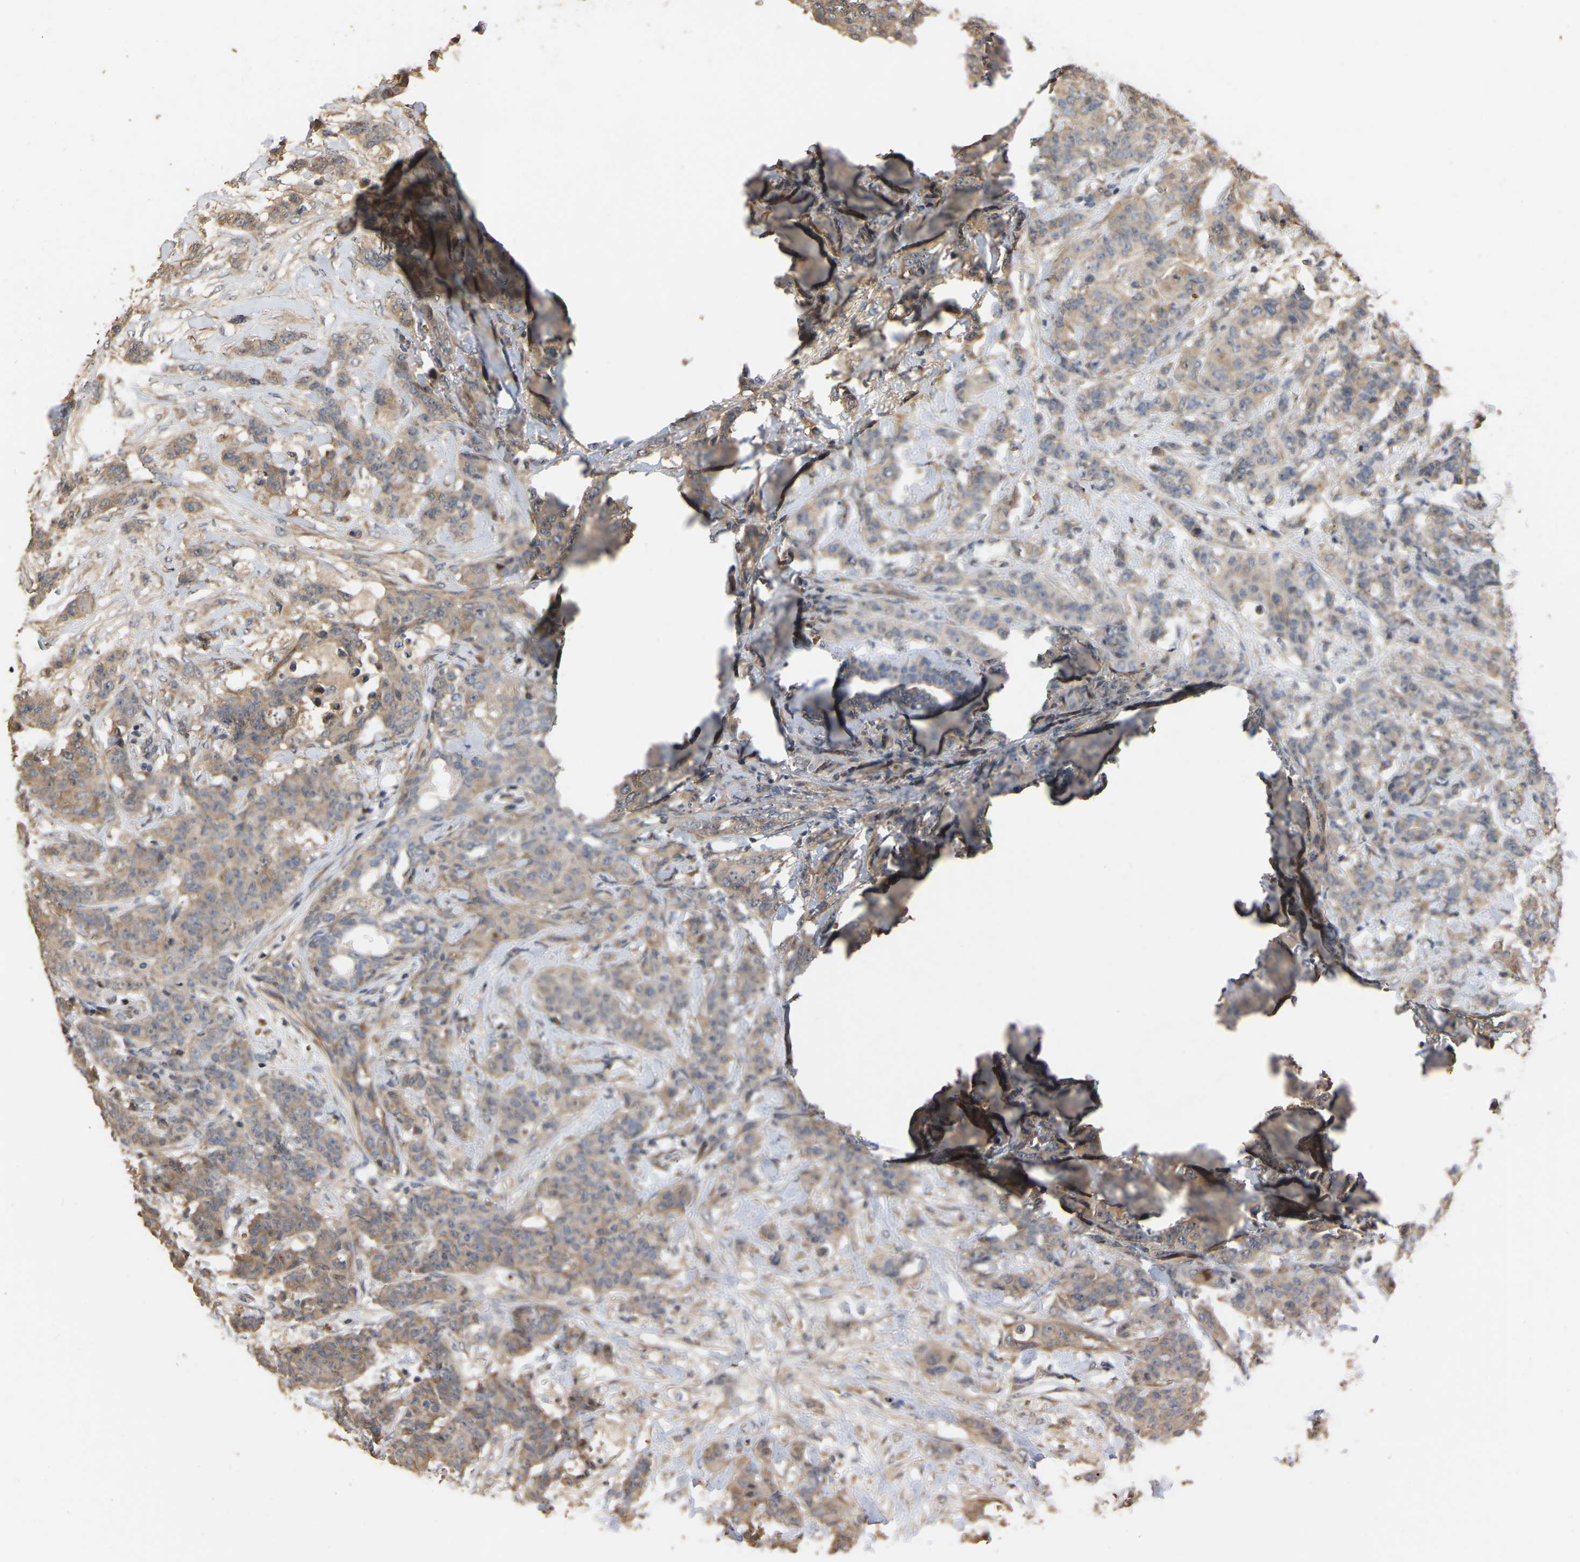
{"staining": {"intensity": "weak", "quantity": ">75%", "location": "cytoplasmic/membranous"}, "tissue": "breast cancer", "cell_type": "Tumor cells", "image_type": "cancer", "snomed": [{"axis": "morphology", "description": "Normal tissue, NOS"}, {"axis": "morphology", "description": "Duct carcinoma"}, {"axis": "topography", "description": "Breast"}], "caption": "Breast cancer stained with DAB immunohistochemistry displays low levels of weak cytoplasmic/membranous staining in approximately >75% of tumor cells.", "gene": "NCS1", "patient": {"sex": "female", "age": 40}}